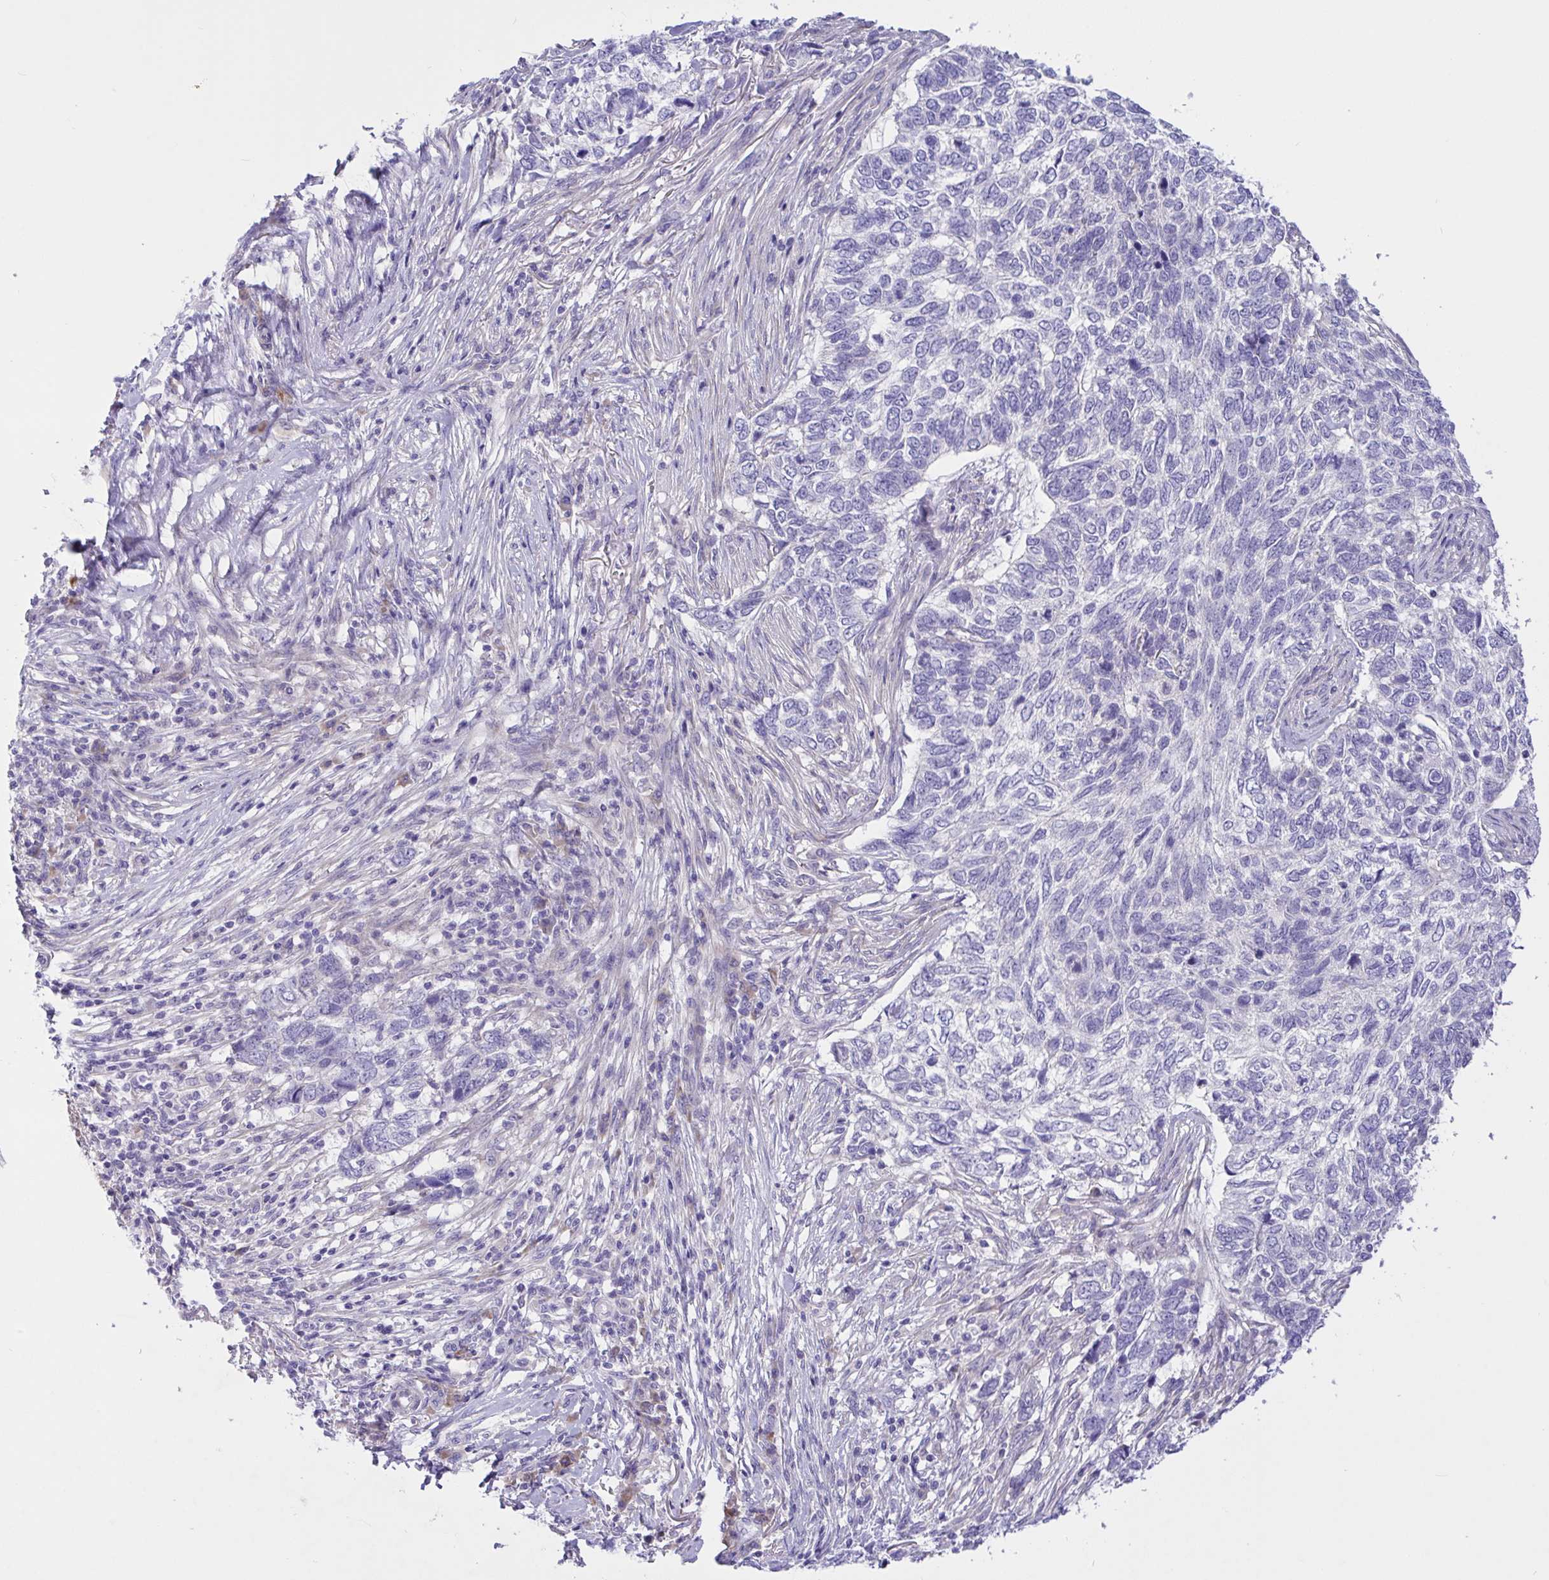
{"staining": {"intensity": "negative", "quantity": "none", "location": "none"}, "tissue": "skin cancer", "cell_type": "Tumor cells", "image_type": "cancer", "snomed": [{"axis": "morphology", "description": "Basal cell carcinoma"}, {"axis": "topography", "description": "Skin"}], "caption": "Tumor cells are negative for protein expression in human basal cell carcinoma (skin).", "gene": "FAM86B1", "patient": {"sex": "female", "age": 65}}